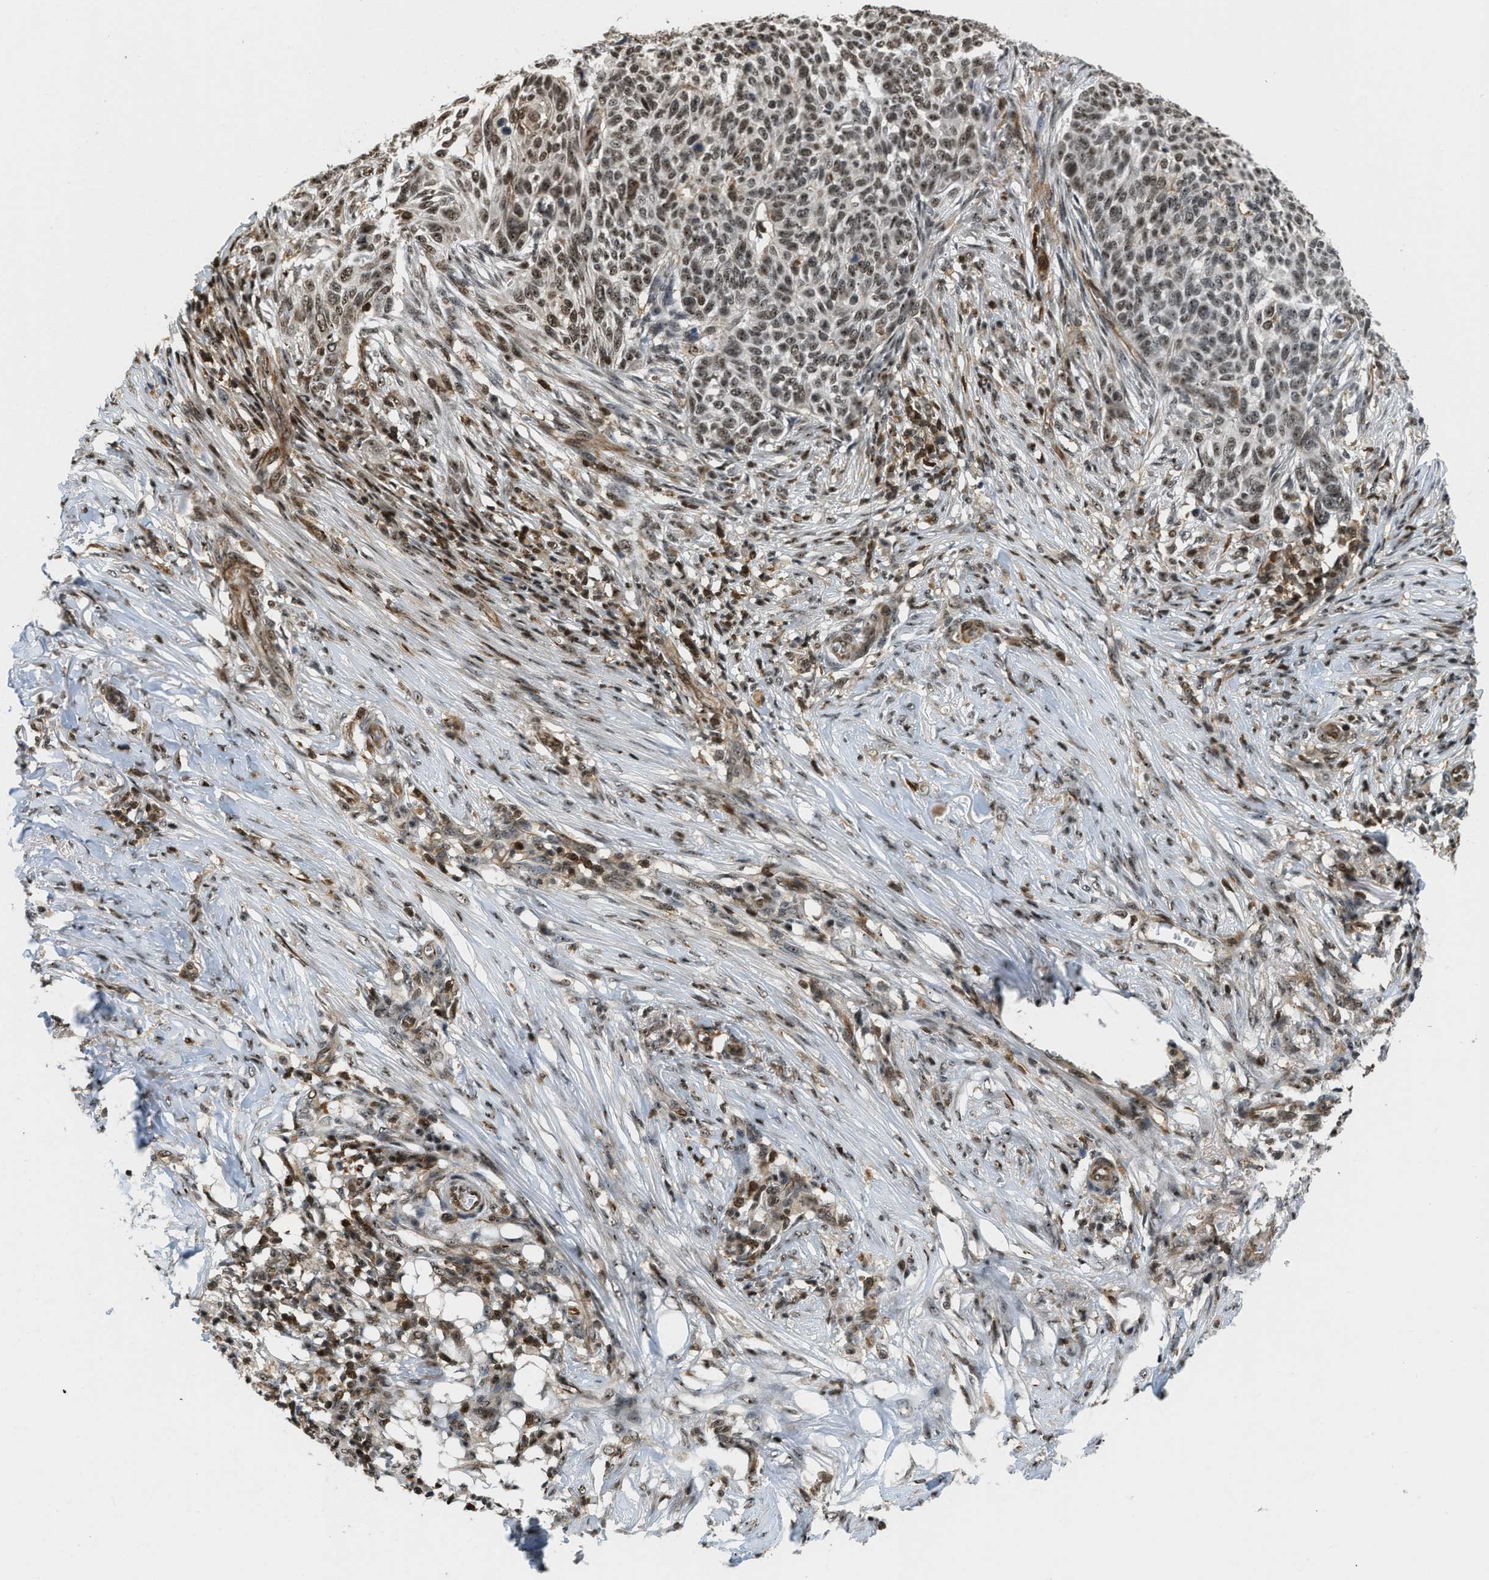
{"staining": {"intensity": "moderate", "quantity": ">75%", "location": "nuclear"}, "tissue": "skin cancer", "cell_type": "Tumor cells", "image_type": "cancer", "snomed": [{"axis": "morphology", "description": "Basal cell carcinoma"}, {"axis": "topography", "description": "Skin"}], "caption": "Skin cancer (basal cell carcinoma) tissue displays moderate nuclear expression in approximately >75% of tumor cells, visualized by immunohistochemistry. (DAB (3,3'-diaminobenzidine) IHC, brown staining for protein, blue staining for nuclei).", "gene": "E2F1", "patient": {"sex": "male", "age": 85}}